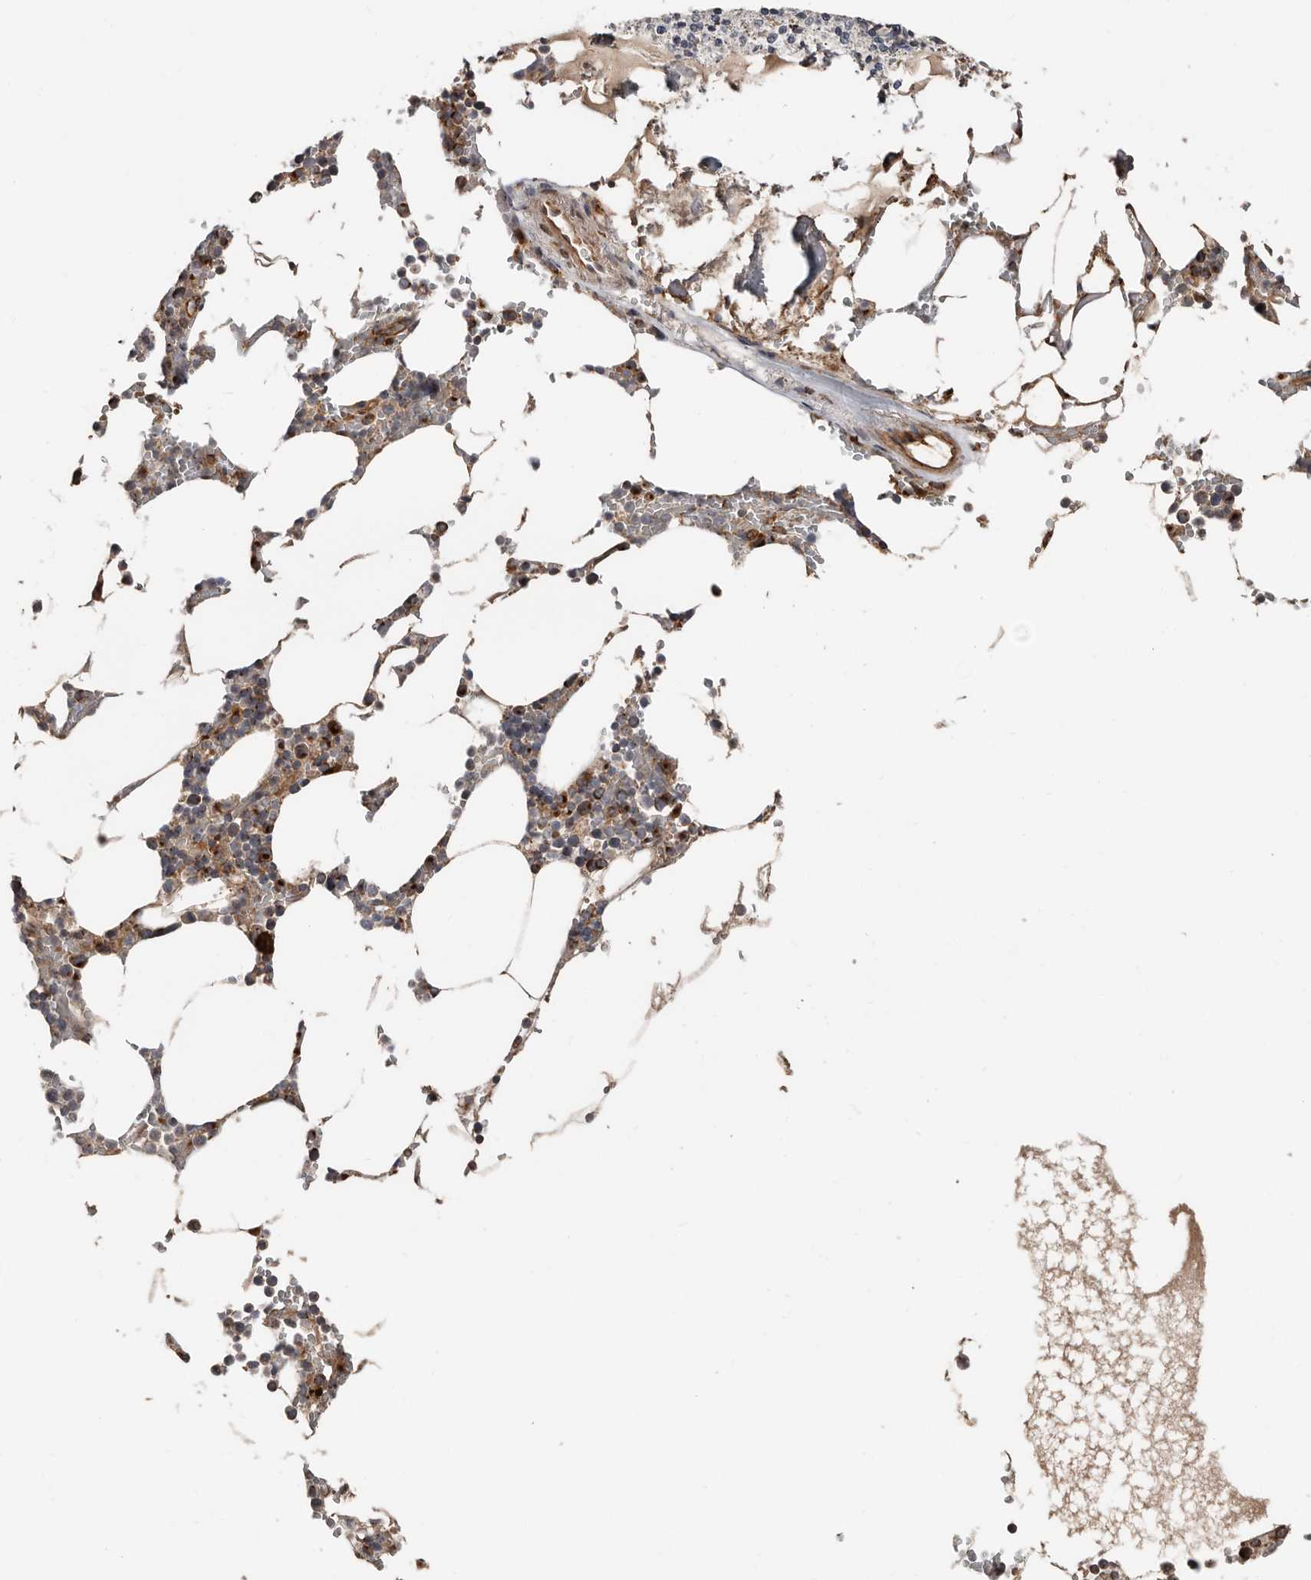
{"staining": {"intensity": "strong", "quantity": "25%-75%", "location": "cytoplasmic/membranous"}, "tissue": "bone marrow", "cell_type": "Hematopoietic cells", "image_type": "normal", "snomed": [{"axis": "morphology", "description": "Normal tissue, NOS"}, {"axis": "topography", "description": "Bone marrow"}], "caption": "A high amount of strong cytoplasmic/membranous expression is appreciated in about 25%-75% of hematopoietic cells in benign bone marrow.", "gene": "COG1", "patient": {"sex": "male", "age": 70}}